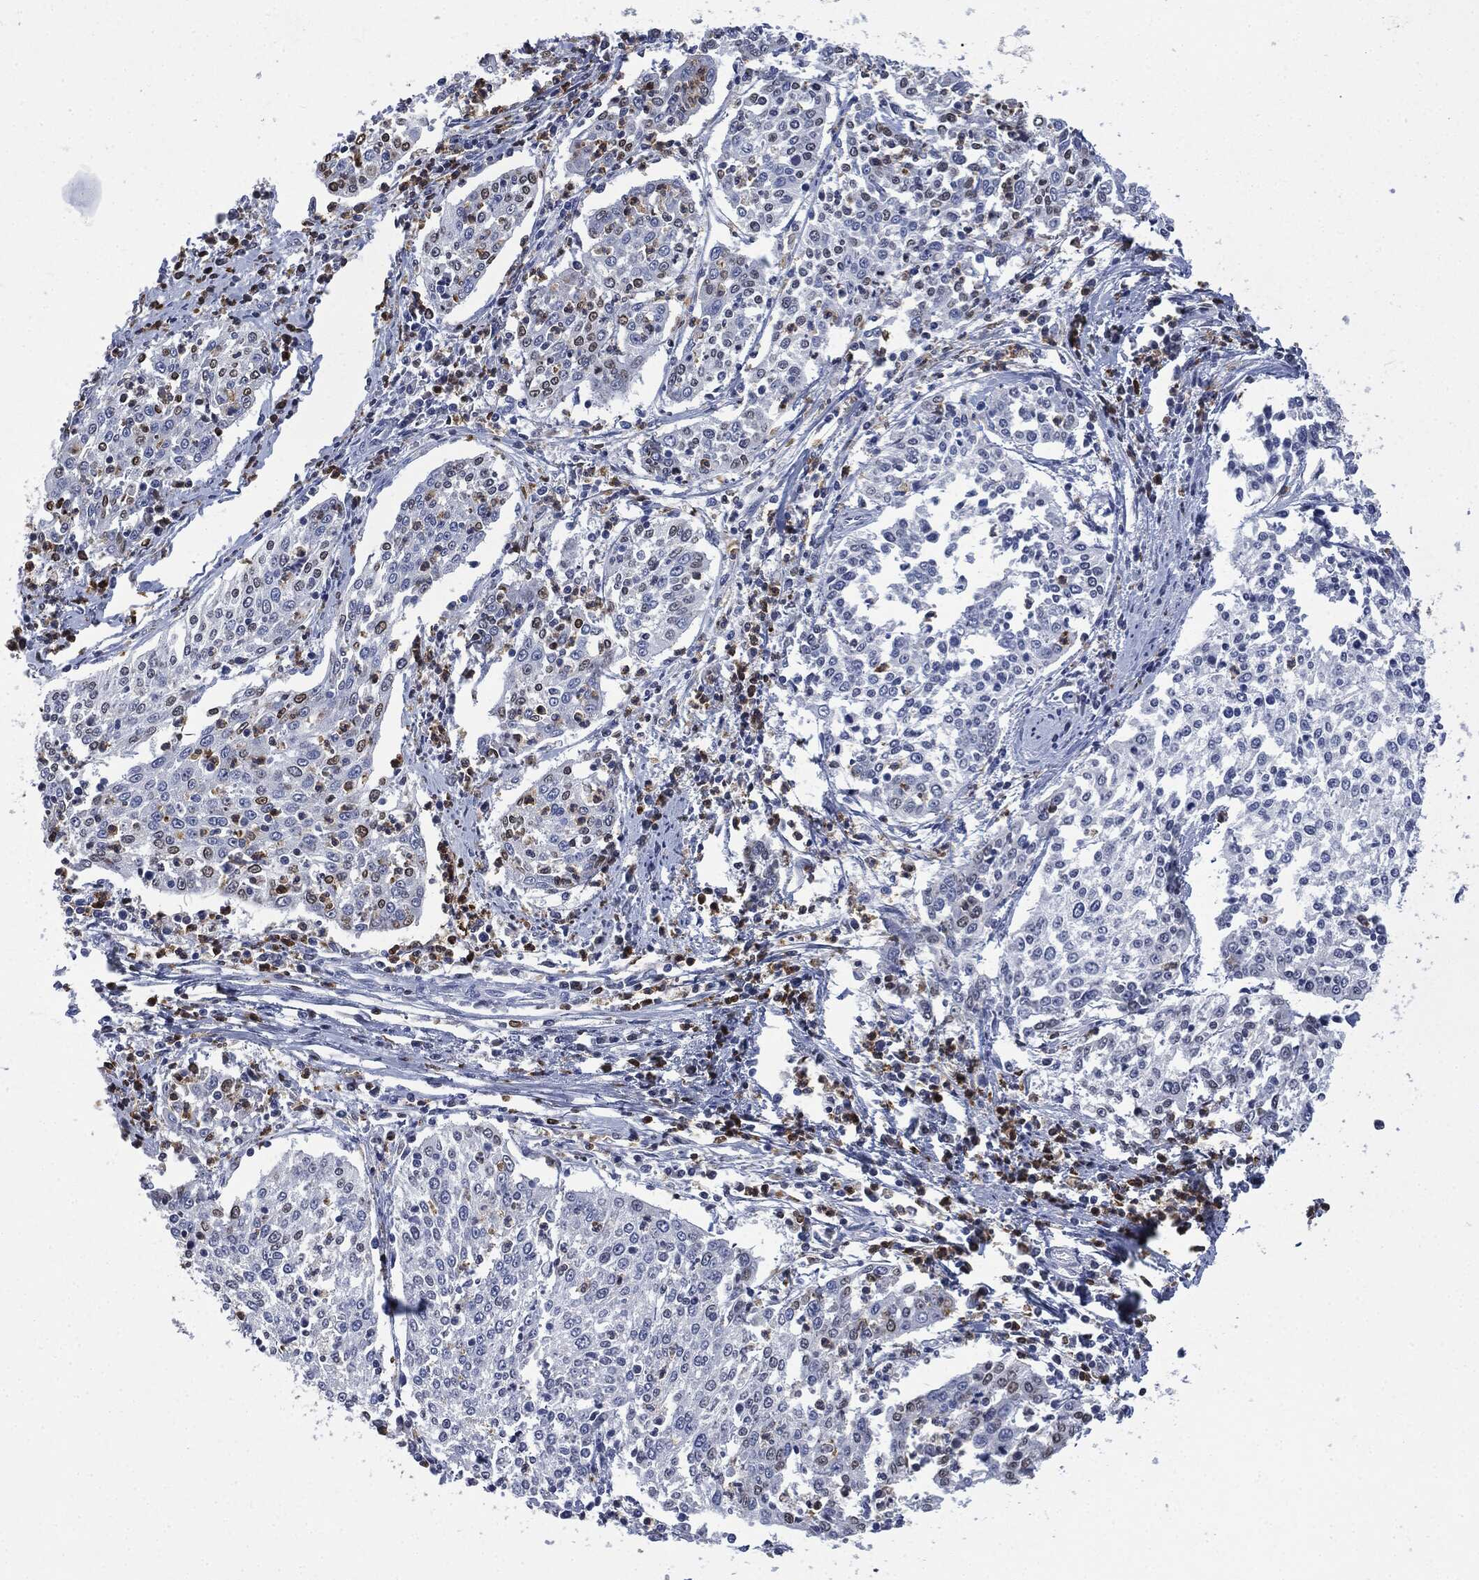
{"staining": {"intensity": "negative", "quantity": "none", "location": "none"}, "tissue": "cervical cancer", "cell_type": "Tumor cells", "image_type": "cancer", "snomed": [{"axis": "morphology", "description": "Squamous cell carcinoma, NOS"}, {"axis": "topography", "description": "Cervix"}], "caption": "Histopathology image shows no significant protein staining in tumor cells of cervical cancer (squamous cell carcinoma).", "gene": "CEACAM8", "patient": {"sex": "female", "age": 41}}